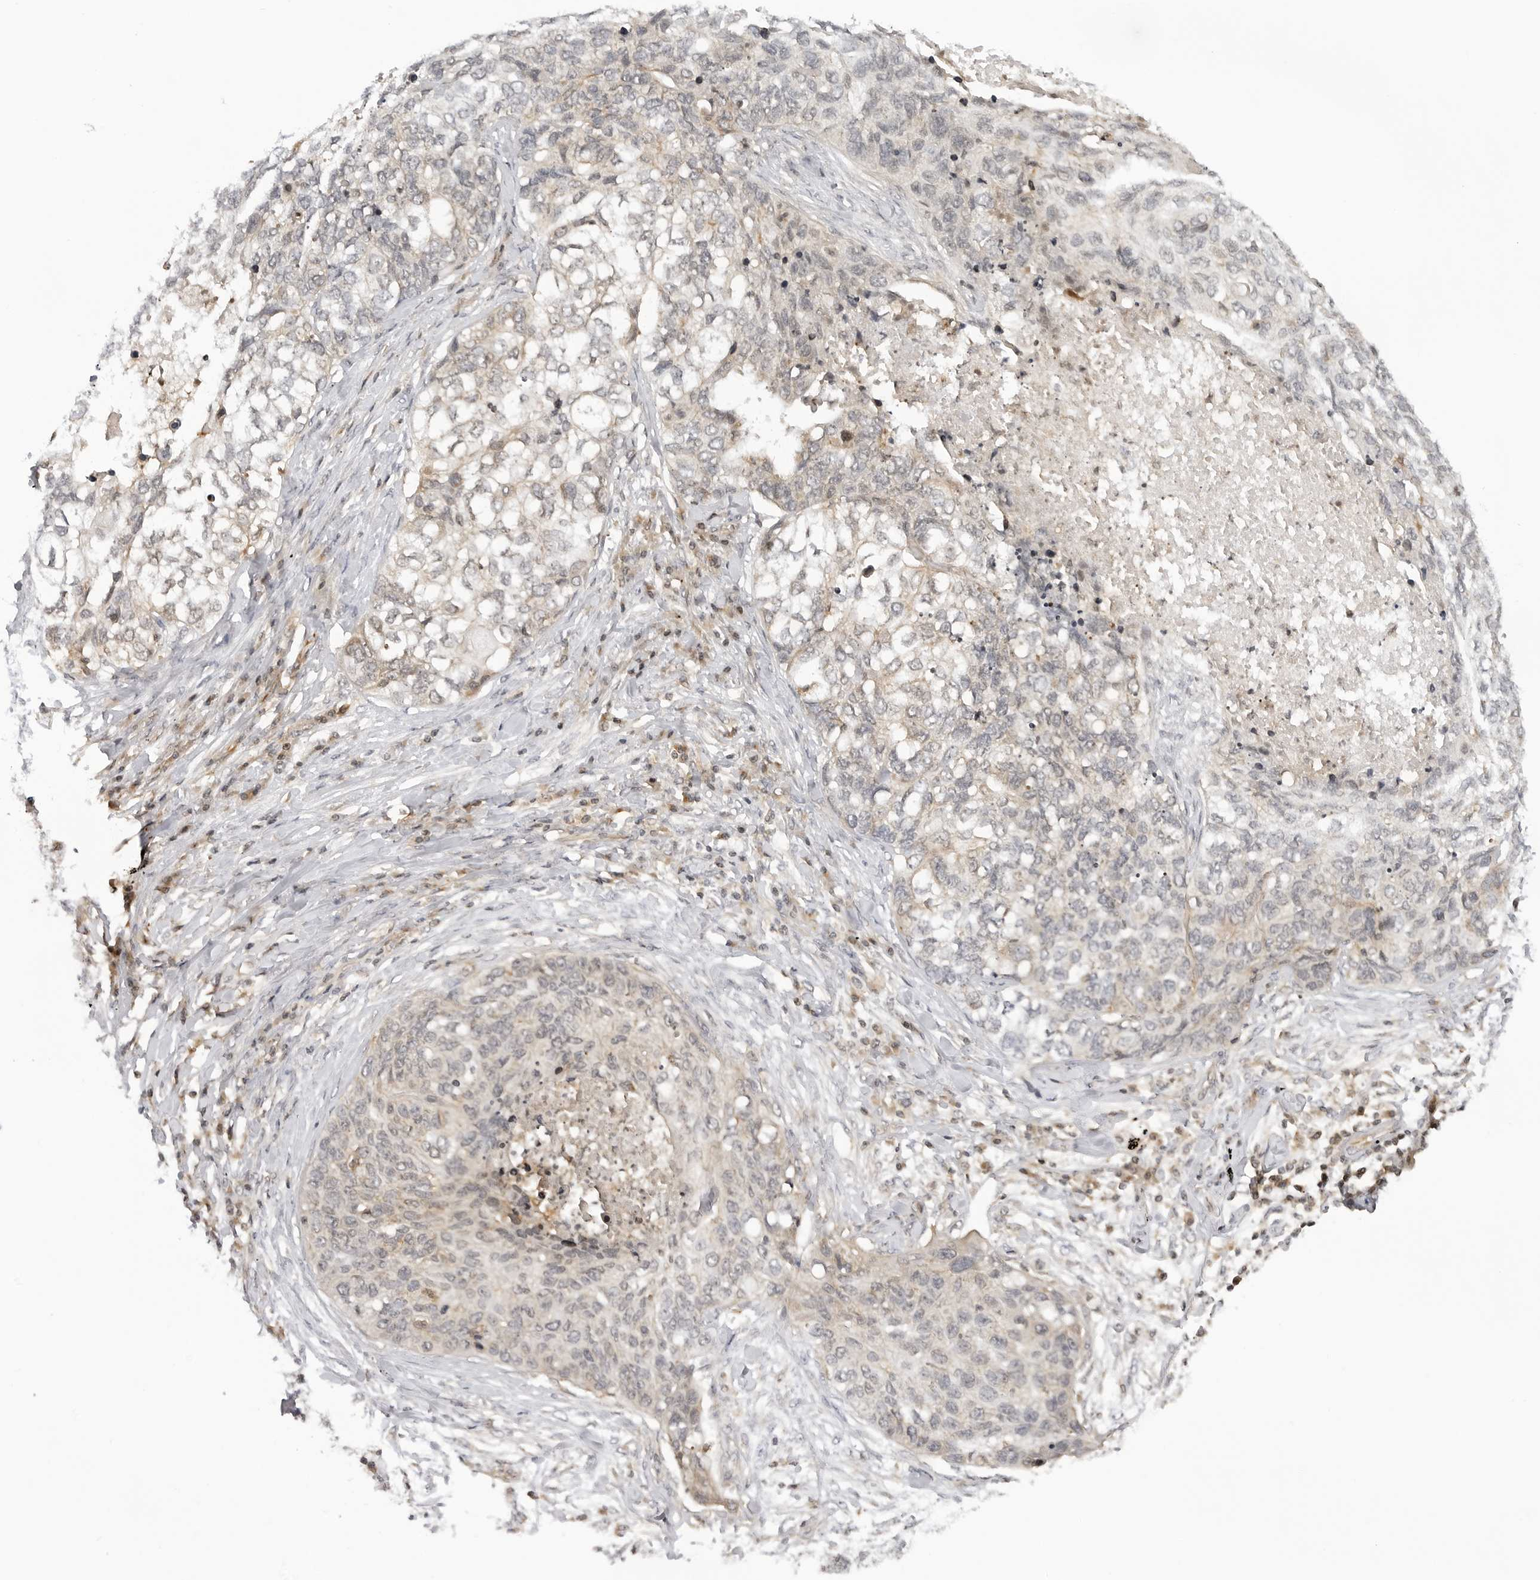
{"staining": {"intensity": "weak", "quantity": "25%-75%", "location": "cytoplasmic/membranous"}, "tissue": "lung cancer", "cell_type": "Tumor cells", "image_type": "cancer", "snomed": [{"axis": "morphology", "description": "Squamous cell carcinoma, NOS"}, {"axis": "topography", "description": "Lung"}], "caption": "Immunohistochemical staining of human lung cancer exhibits weak cytoplasmic/membranous protein expression in approximately 25%-75% of tumor cells. (DAB (3,3'-diaminobenzidine) IHC, brown staining for protein, blue staining for nuclei).", "gene": "MAP2K5", "patient": {"sex": "female", "age": 63}}